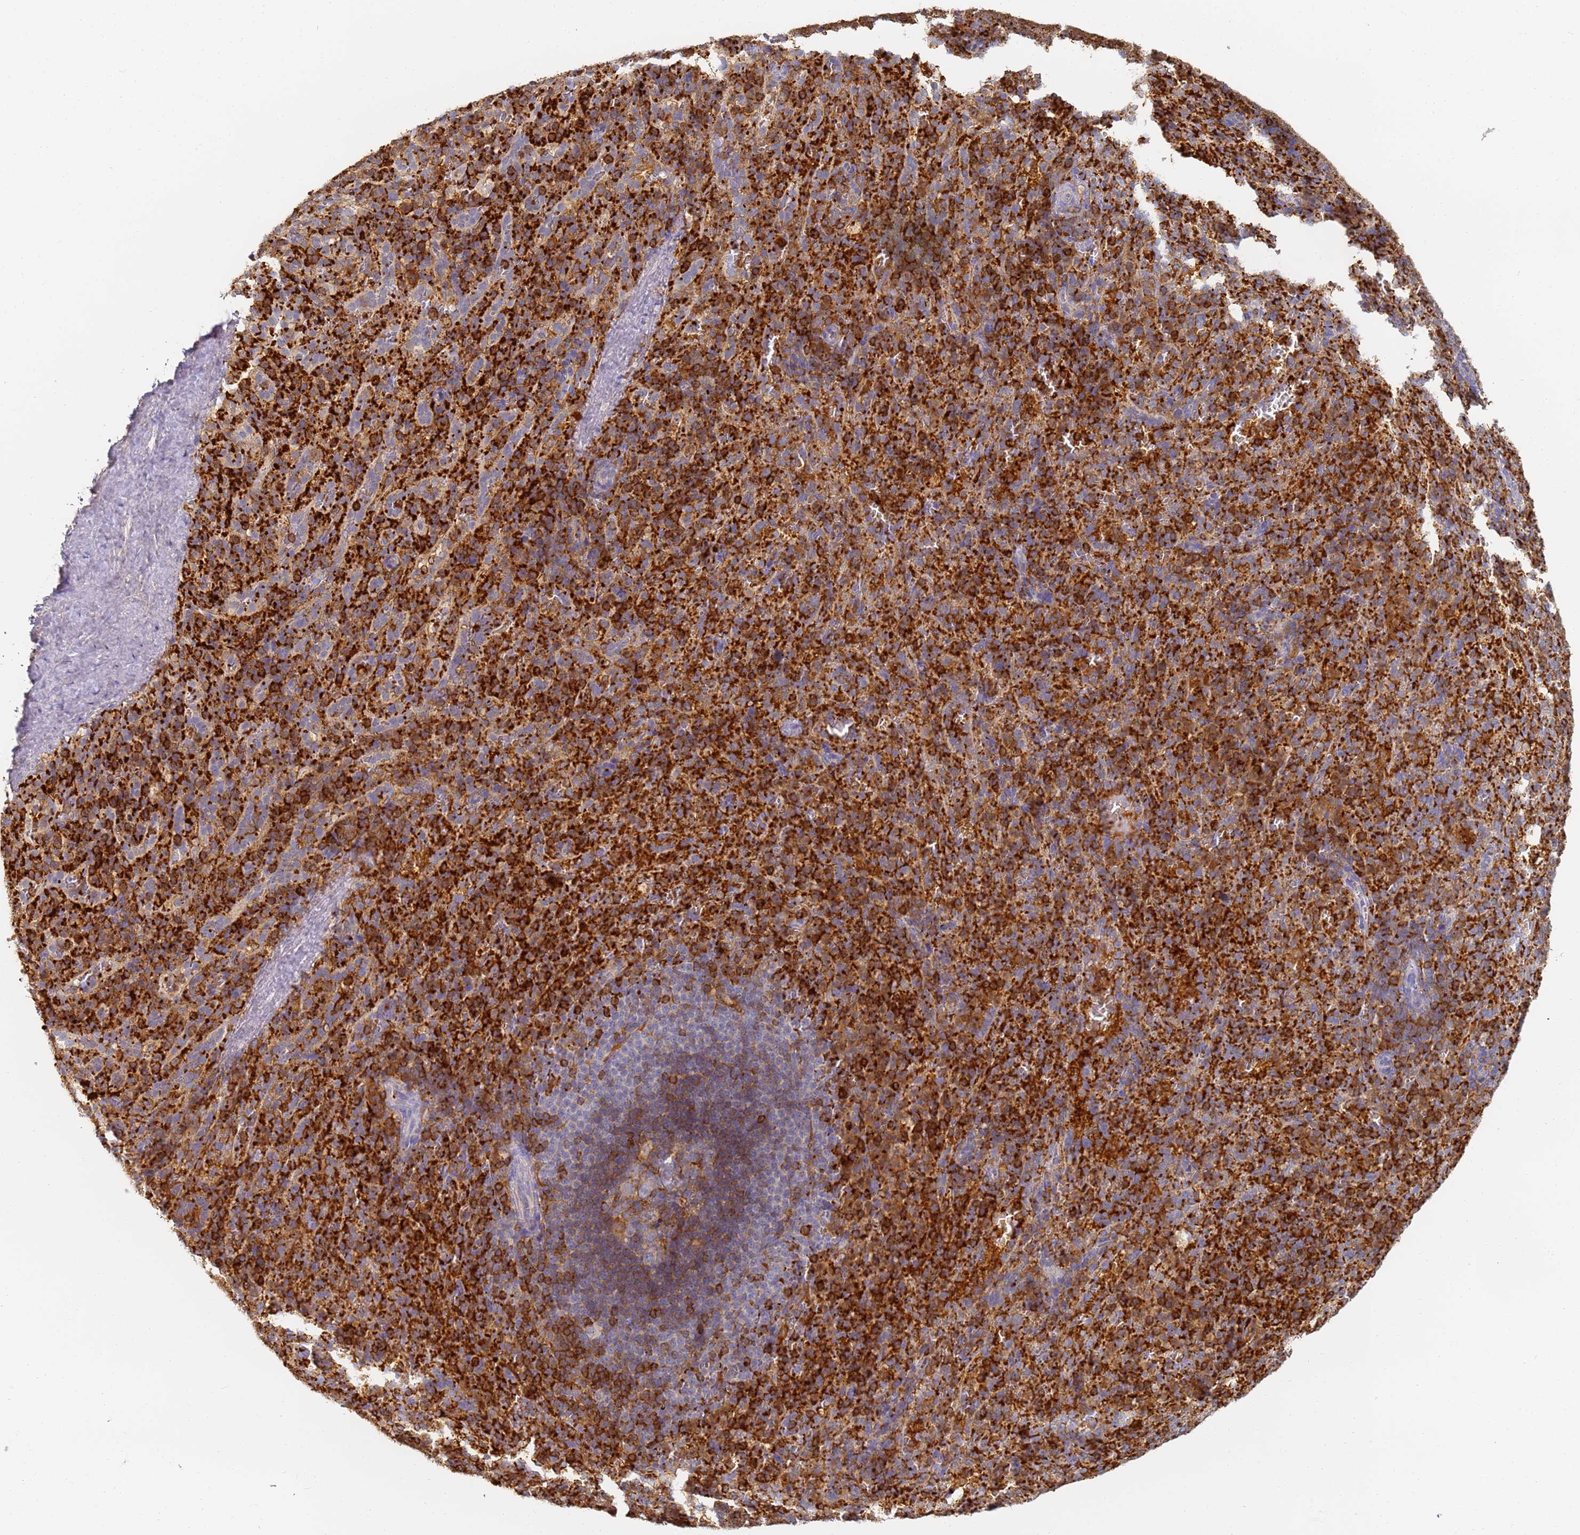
{"staining": {"intensity": "strong", "quantity": "25%-75%", "location": "cytoplasmic/membranous"}, "tissue": "spleen", "cell_type": "Cells in red pulp", "image_type": "normal", "snomed": [{"axis": "morphology", "description": "Normal tissue, NOS"}, {"axis": "topography", "description": "Spleen"}], "caption": "IHC of unremarkable spleen exhibits high levels of strong cytoplasmic/membranous positivity in approximately 25%-75% of cells in red pulp. Nuclei are stained in blue.", "gene": "BIN2", "patient": {"sex": "female", "age": 21}}